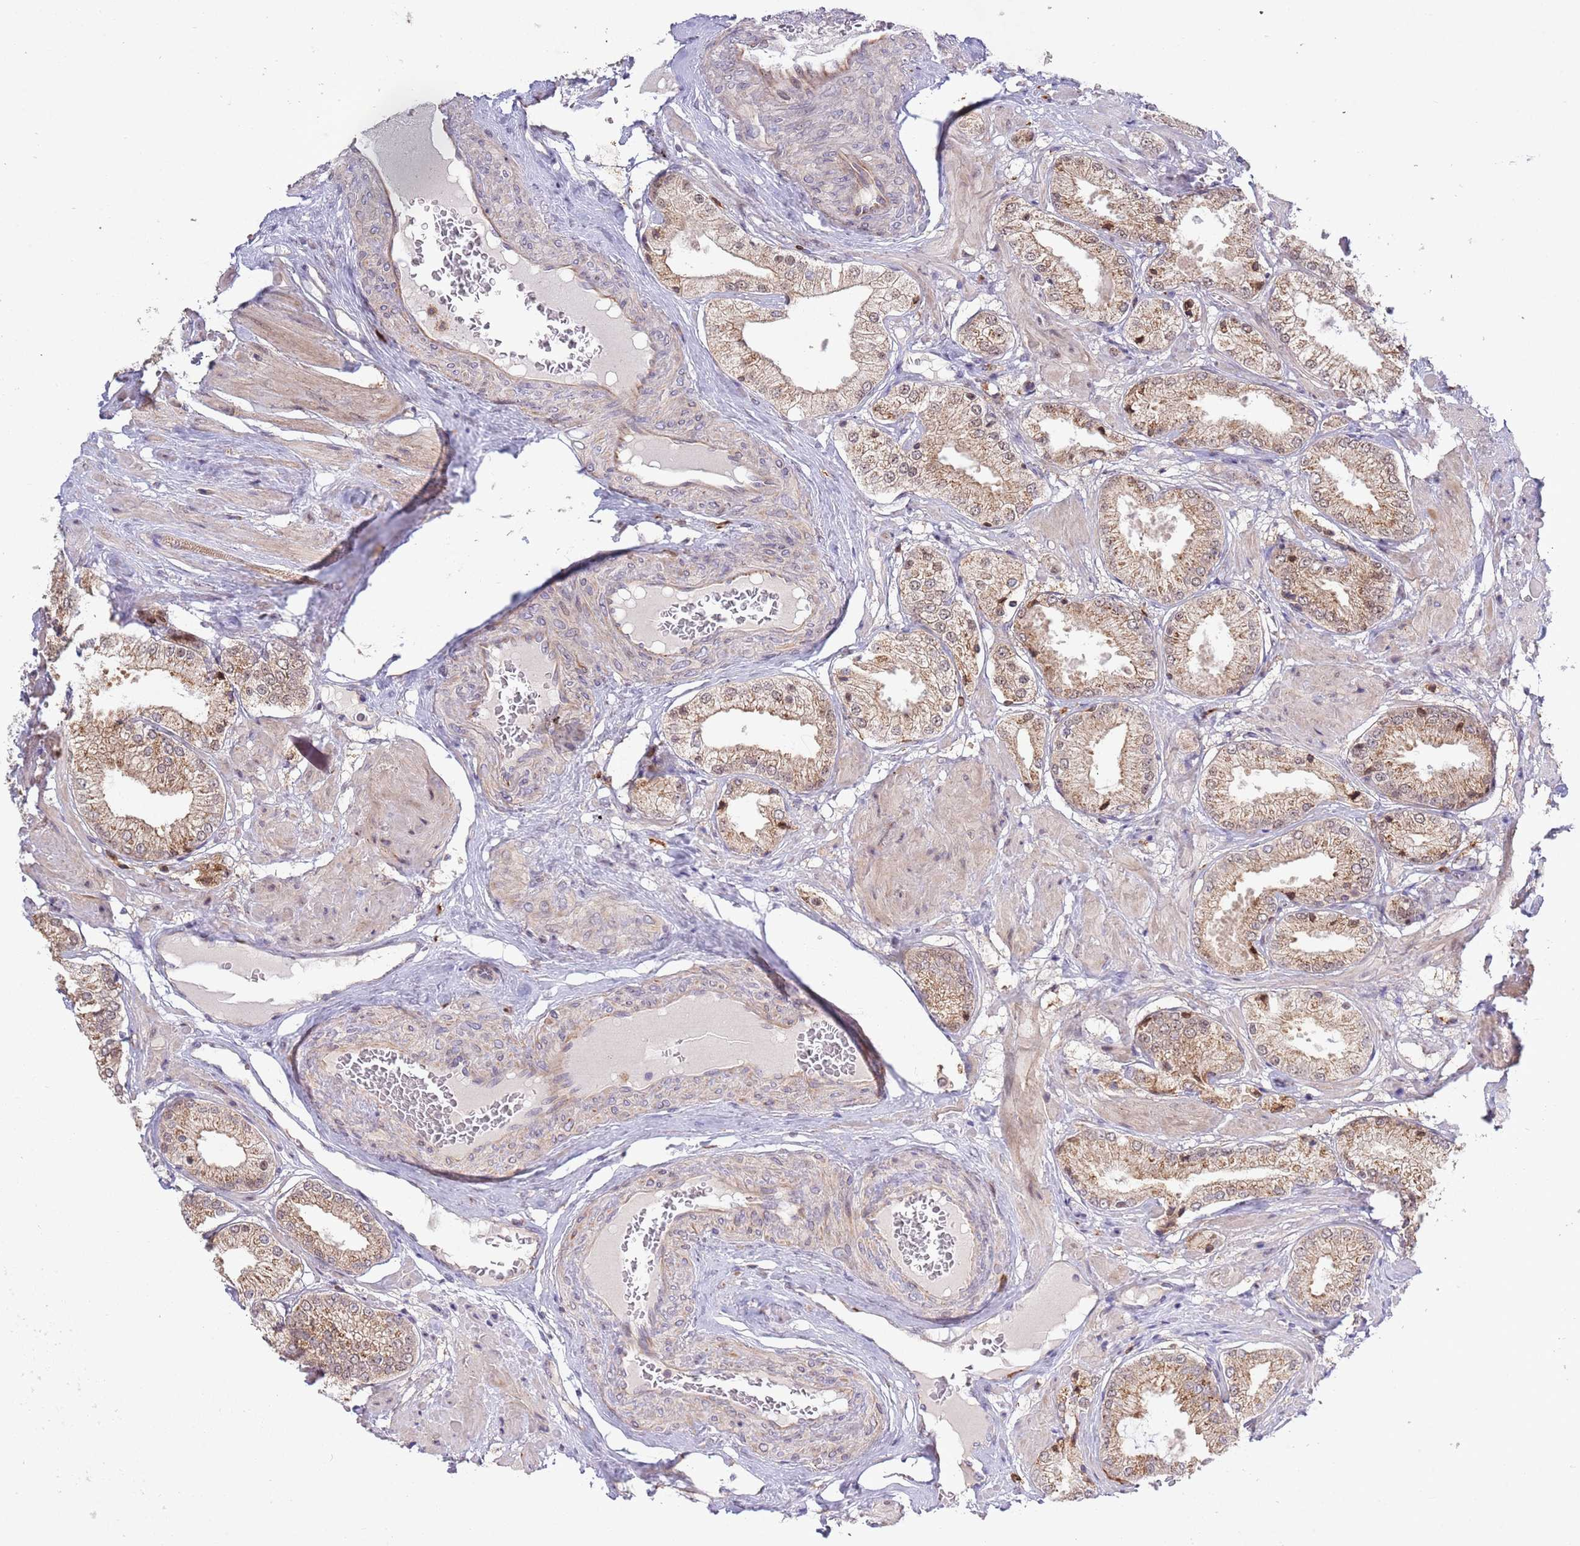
{"staining": {"intensity": "moderate", "quantity": ">75%", "location": "cytoplasmic/membranous,nuclear"}, "tissue": "prostate cancer", "cell_type": "Tumor cells", "image_type": "cancer", "snomed": [{"axis": "morphology", "description": "Adenocarcinoma, High grade"}, {"axis": "topography", "description": "Prostate and seminal vesicle, NOS"}], "caption": "Protein staining by immunohistochemistry (IHC) reveals moderate cytoplasmic/membranous and nuclear positivity in about >75% of tumor cells in prostate high-grade adenocarcinoma. The protein of interest is stained brown, and the nuclei are stained in blue (DAB IHC with brightfield microscopy, high magnification).", "gene": "CCNJL", "patient": {"sex": "male", "age": 64}}